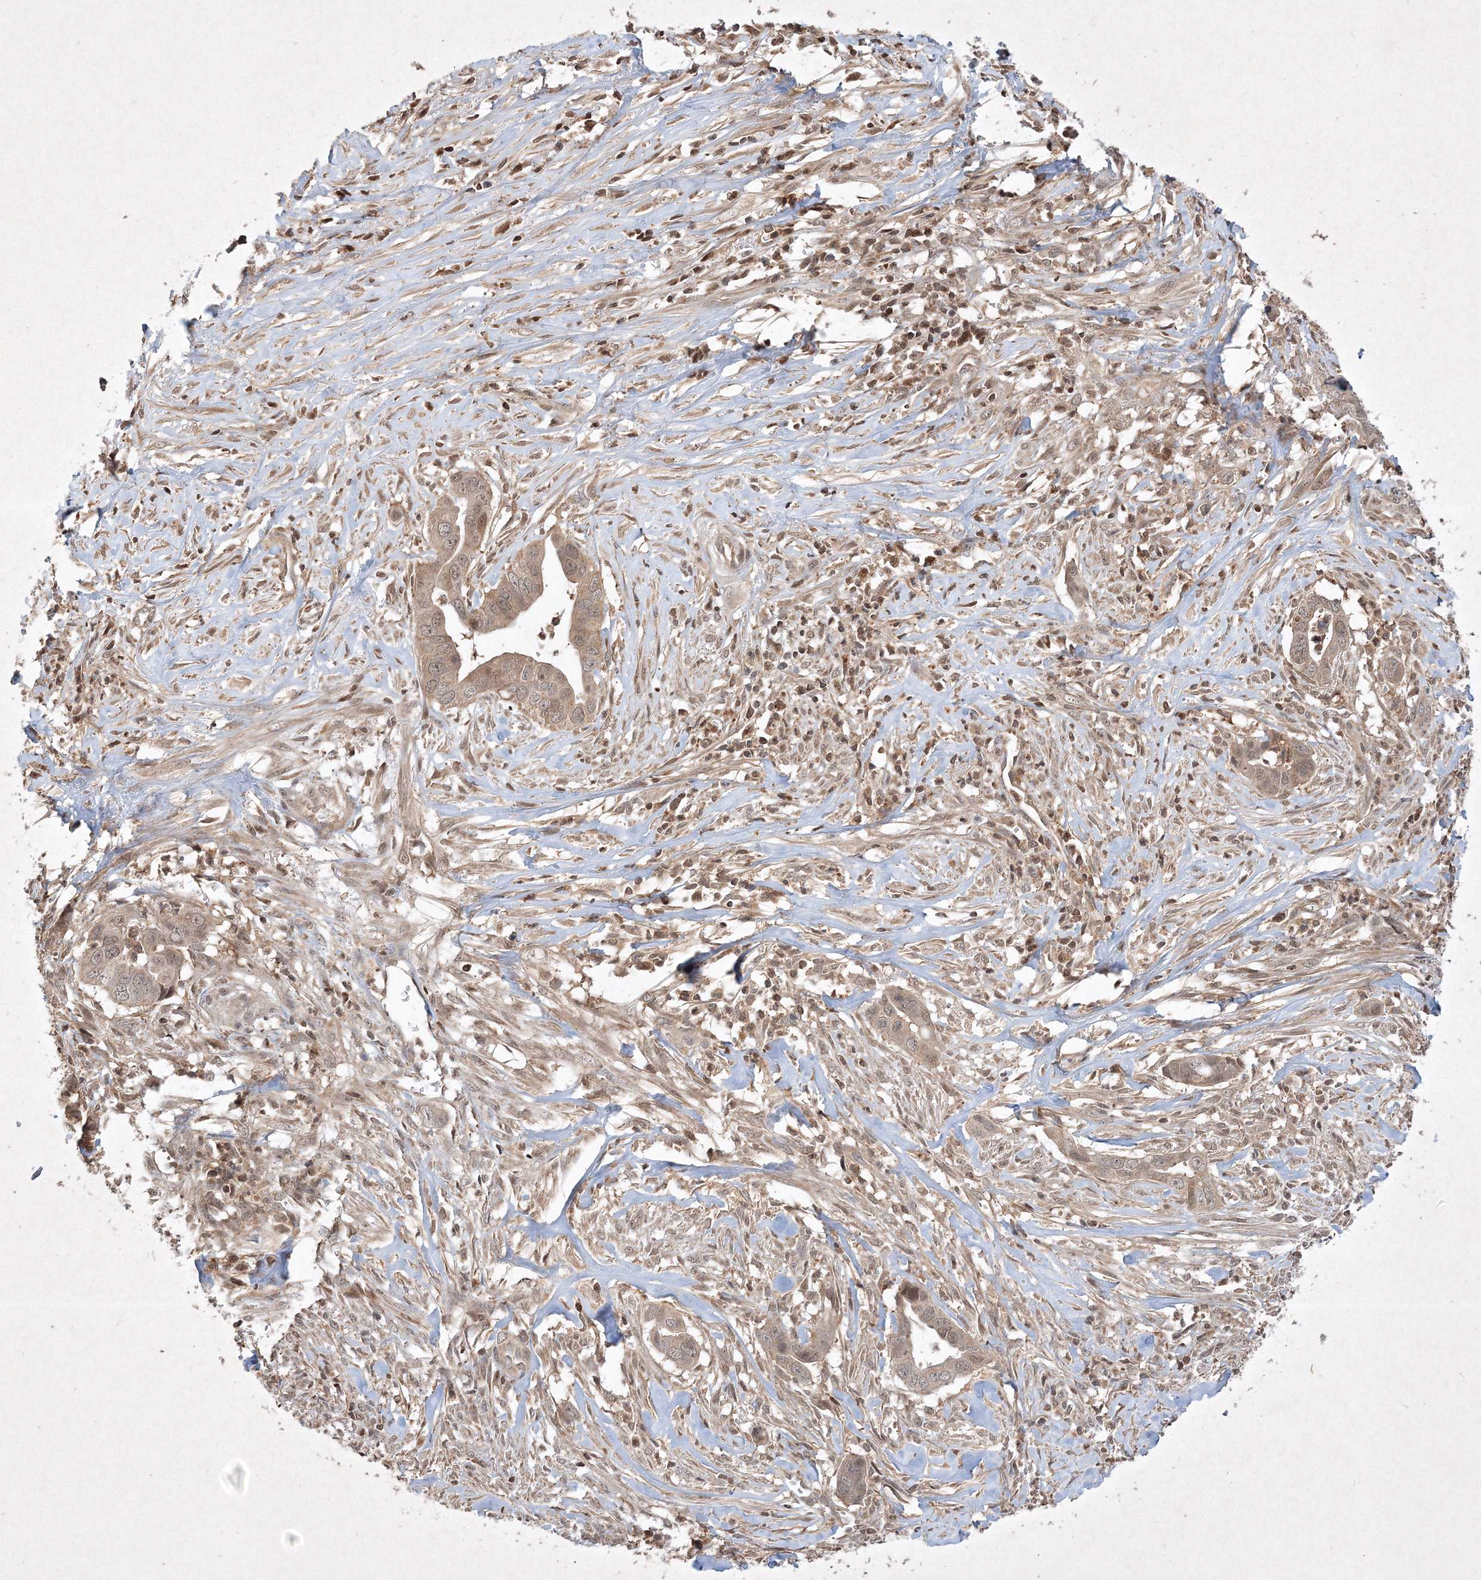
{"staining": {"intensity": "weak", "quantity": ">75%", "location": "cytoplasmic/membranous"}, "tissue": "liver cancer", "cell_type": "Tumor cells", "image_type": "cancer", "snomed": [{"axis": "morphology", "description": "Cholangiocarcinoma"}, {"axis": "topography", "description": "Liver"}], "caption": "High-power microscopy captured an immunohistochemistry (IHC) micrograph of cholangiocarcinoma (liver), revealing weak cytoplasmic/membranous staining in approximately >75% of tumor cells.", "gene": "PLTP", "patient": {"sex": "female", "age": 79}}